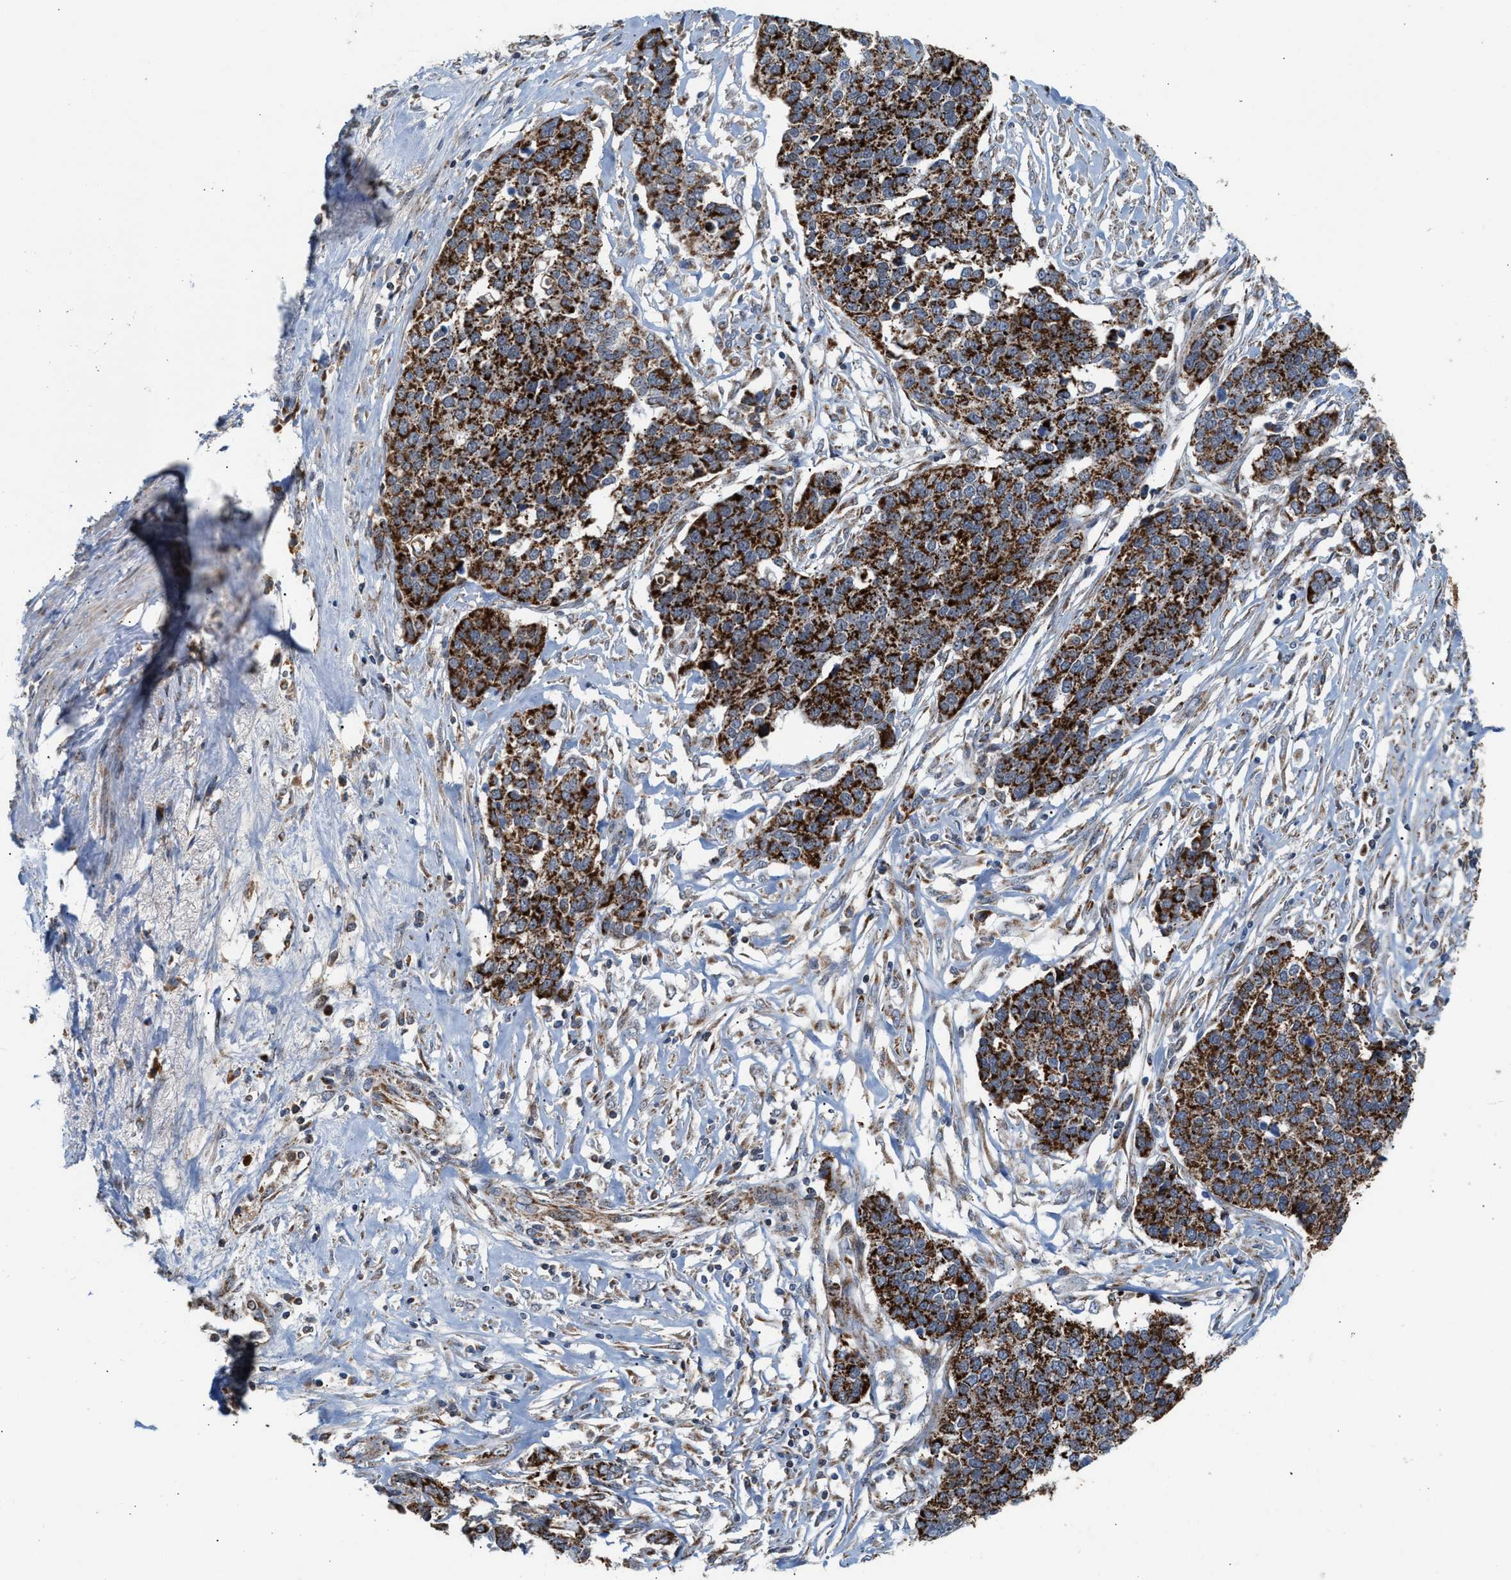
{"staining": {"intensity": "strong", "quantity": ">75%", "location": "cytoplasmic/membranous"}, "tissue": "ovarian cancer", "cell_type": "Tumor cells", "image_type": "cancer", "snomed": [{"axis": "morphology", "description": "Cystadenocarcinoma, serous, NOS"}, {"axis": "topography", "description": "Ovary"}], "caption": "Tumor cells exhibit high levels of strong cytoplasmic/membranous positivity in approximately >75% of cells in serous cystadenocarcinoma (ovarian).", "gene": "PMPCA", "patient": {"sex": "female", "age": 44}}